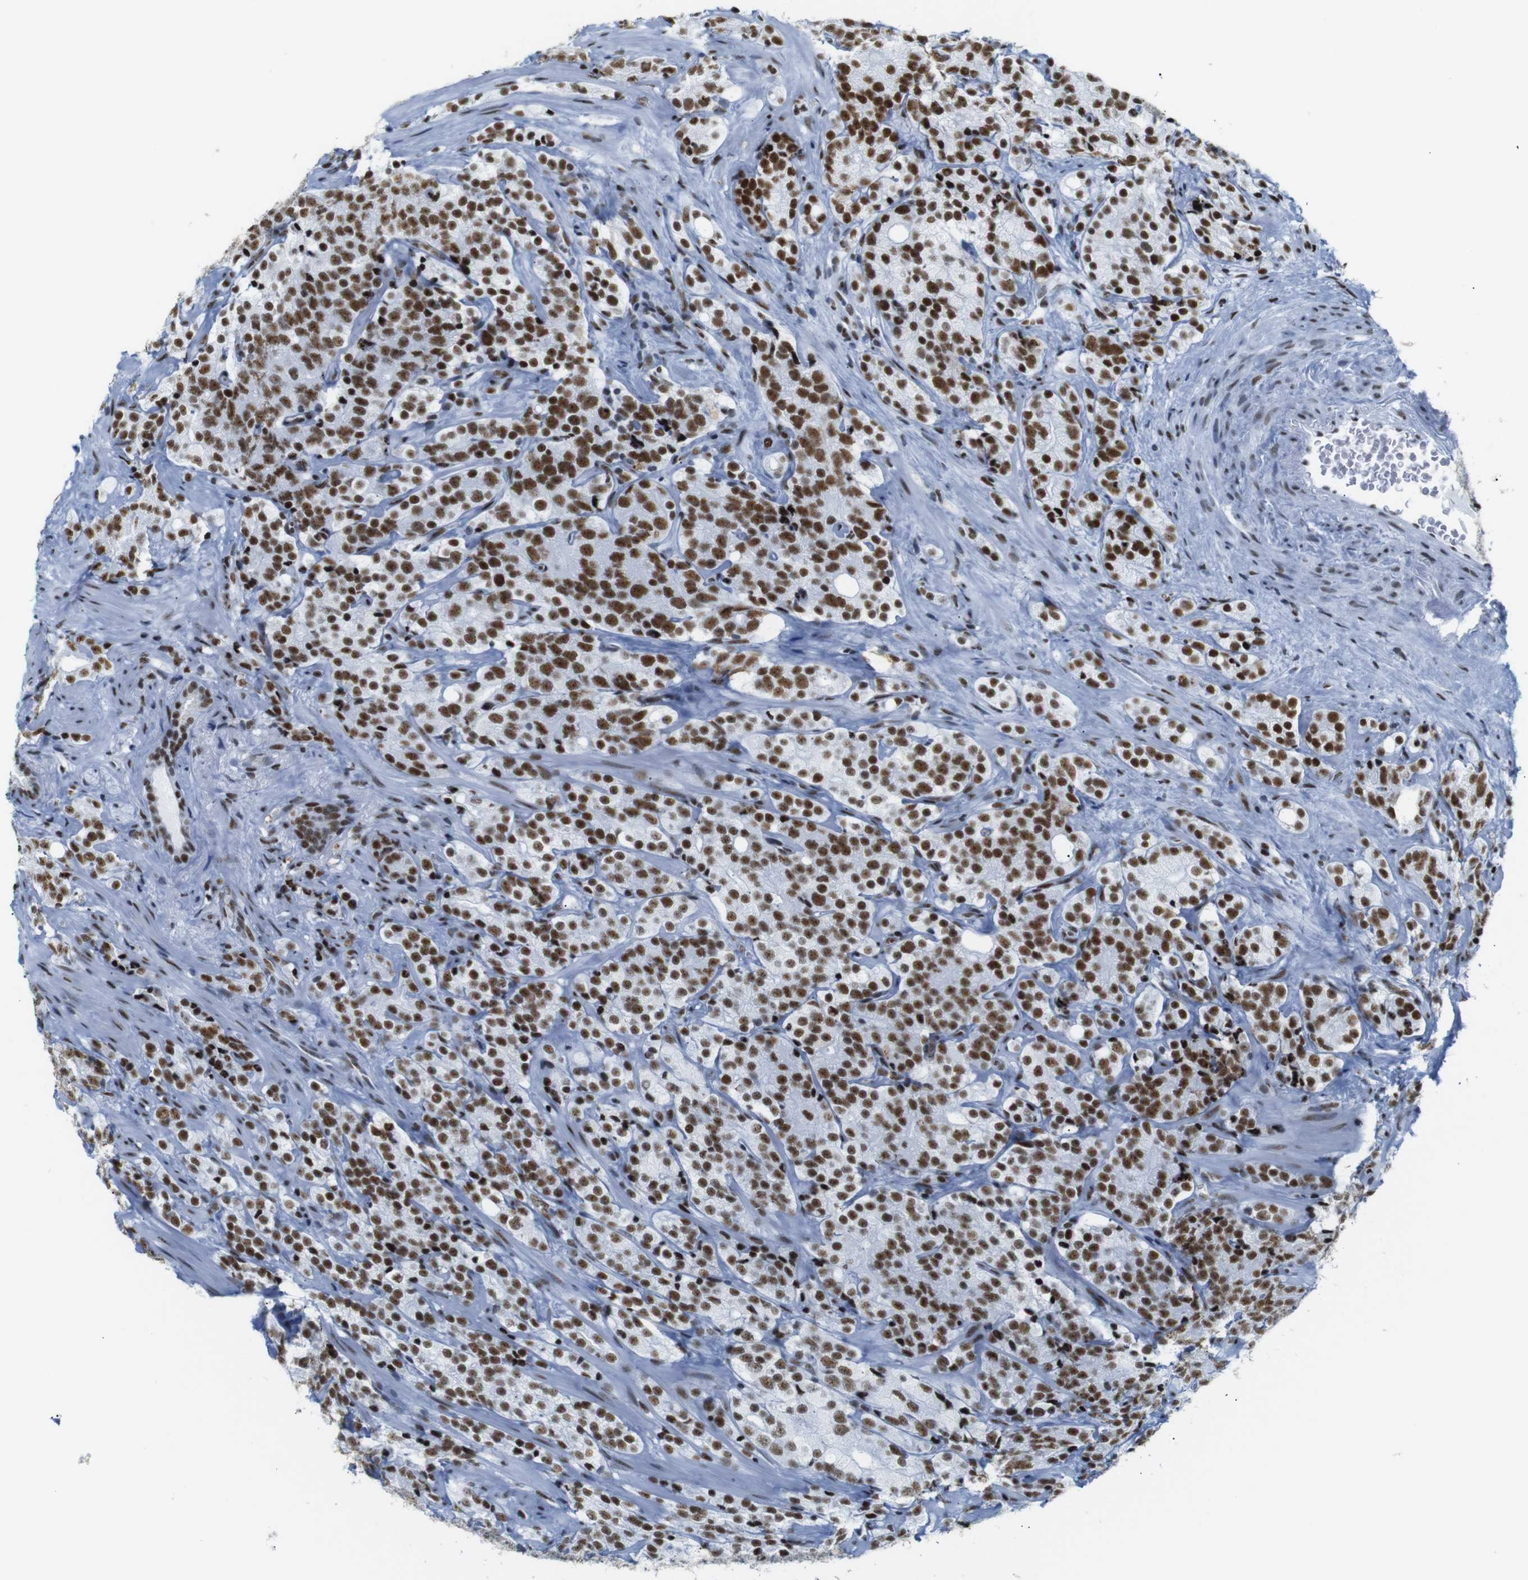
{"staining": {"intensity": "strong", "quantity": ">75%", "location": "nuclear"}, "tissue": "prostate cancer", "cell_type": "Tumor cells", "image_type": "cancer", "snomed": [{"axis": "morphology", "description": "Adenocarcinoma, High grade"}, {"axis": "topography", "description": "Prostate"}], "caption": "A brown stain highlights strong nuclear staining of a protein in human adenocarcinoma (high-grade) (prostate) tumor cells.", "gene": "TRA2B", "patient": {"sex": "male", "age": 71}}